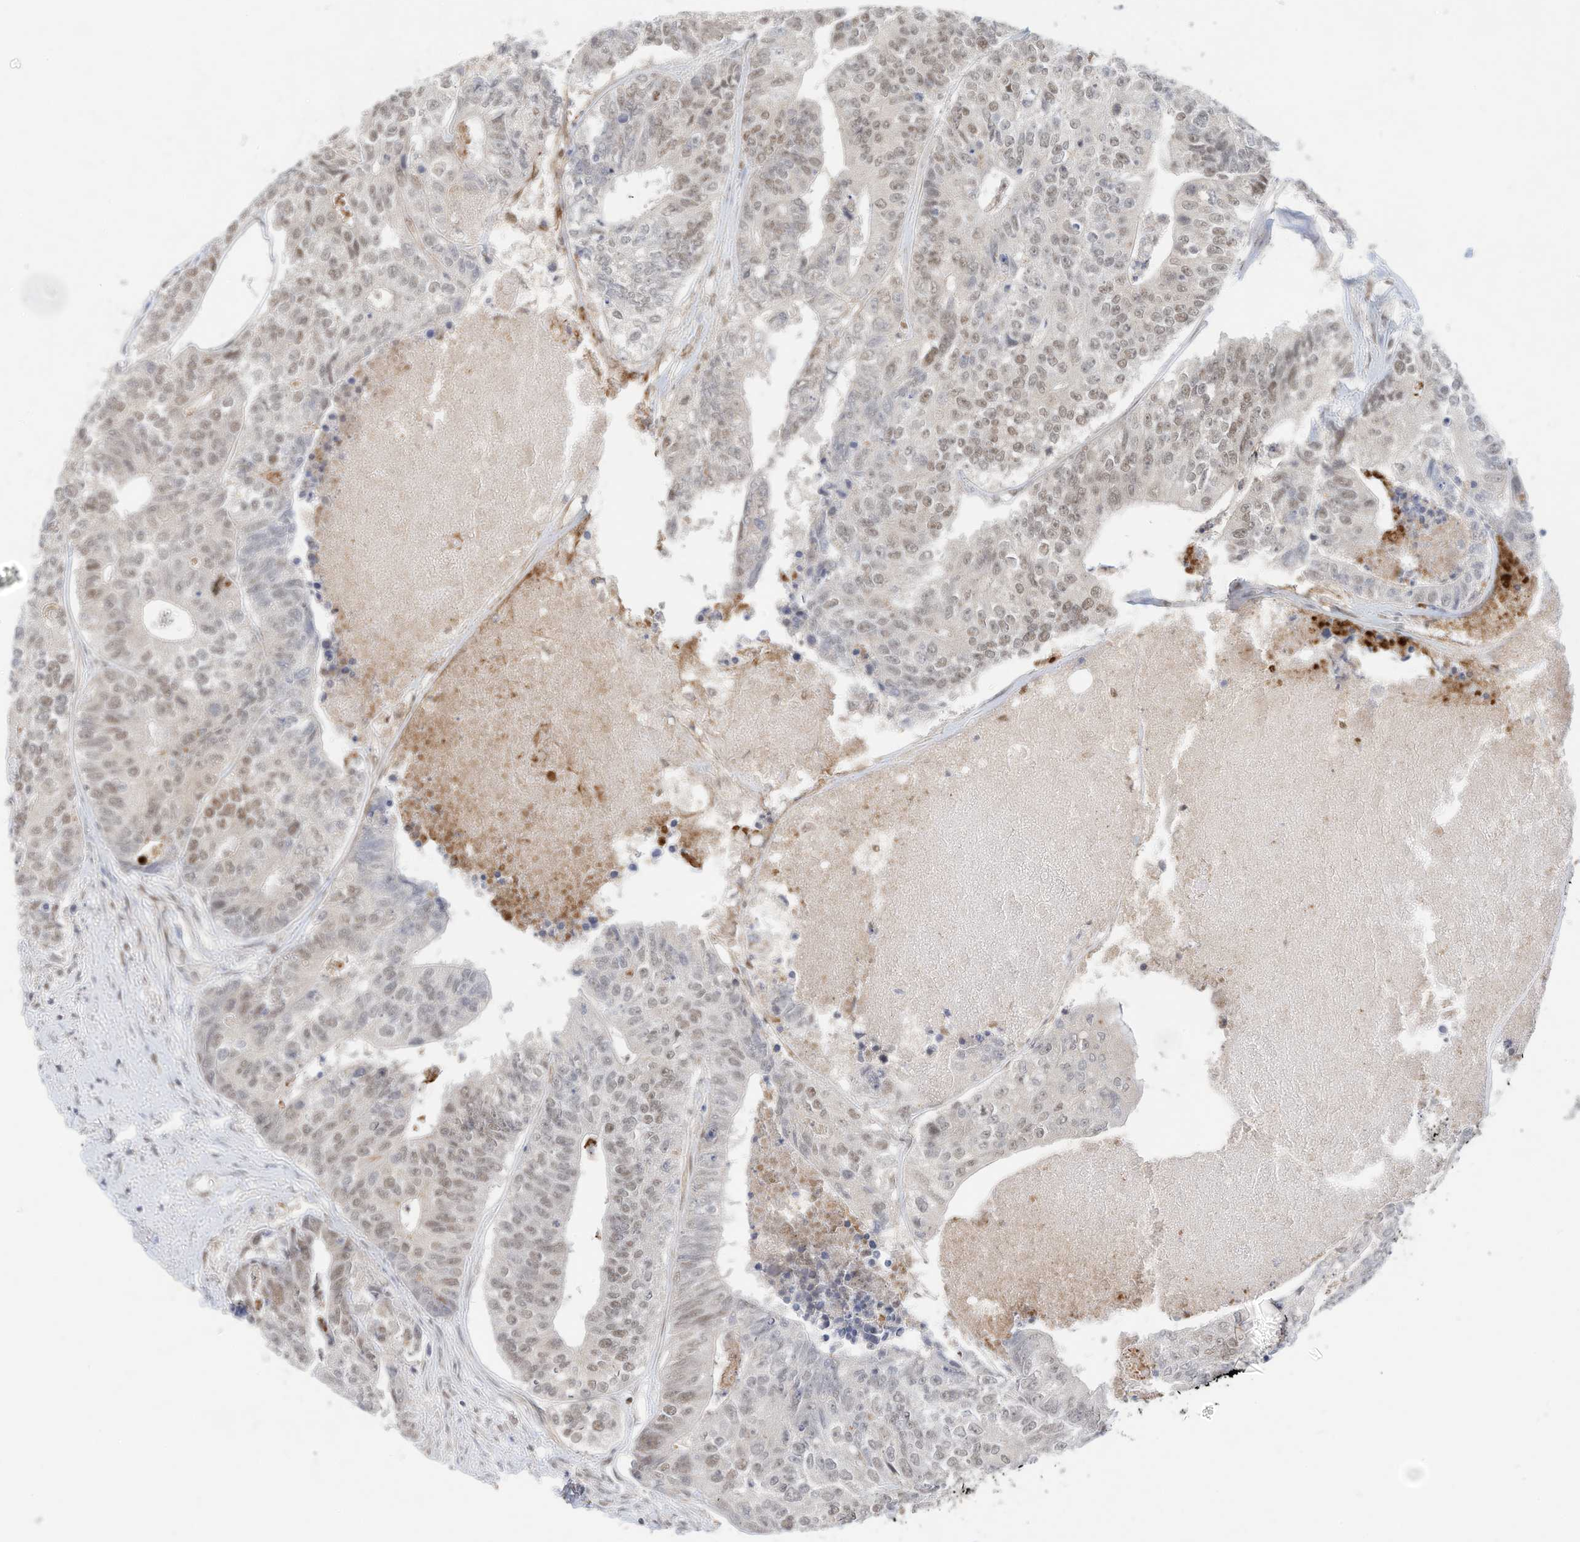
{"staining": {"intensity": "moderate", "quantity": "<25%", "location": "nuclear"}, "tissue": "colorectal cancer", "cell_type": "Tumor cells", "image_type": "cancer", "snomed": [{"axis": "morphology", "description": "Adenocarcinoma, NOS"}, {"axis": "topography", "description": "Colon"}], "caption": "Moderate nuclear protein expression is identified in approximately <25% of tumor cells in adenocarcinoma (colorectal).", "gene": "OGT", "patient": {"sex": "female", "age": 67}}